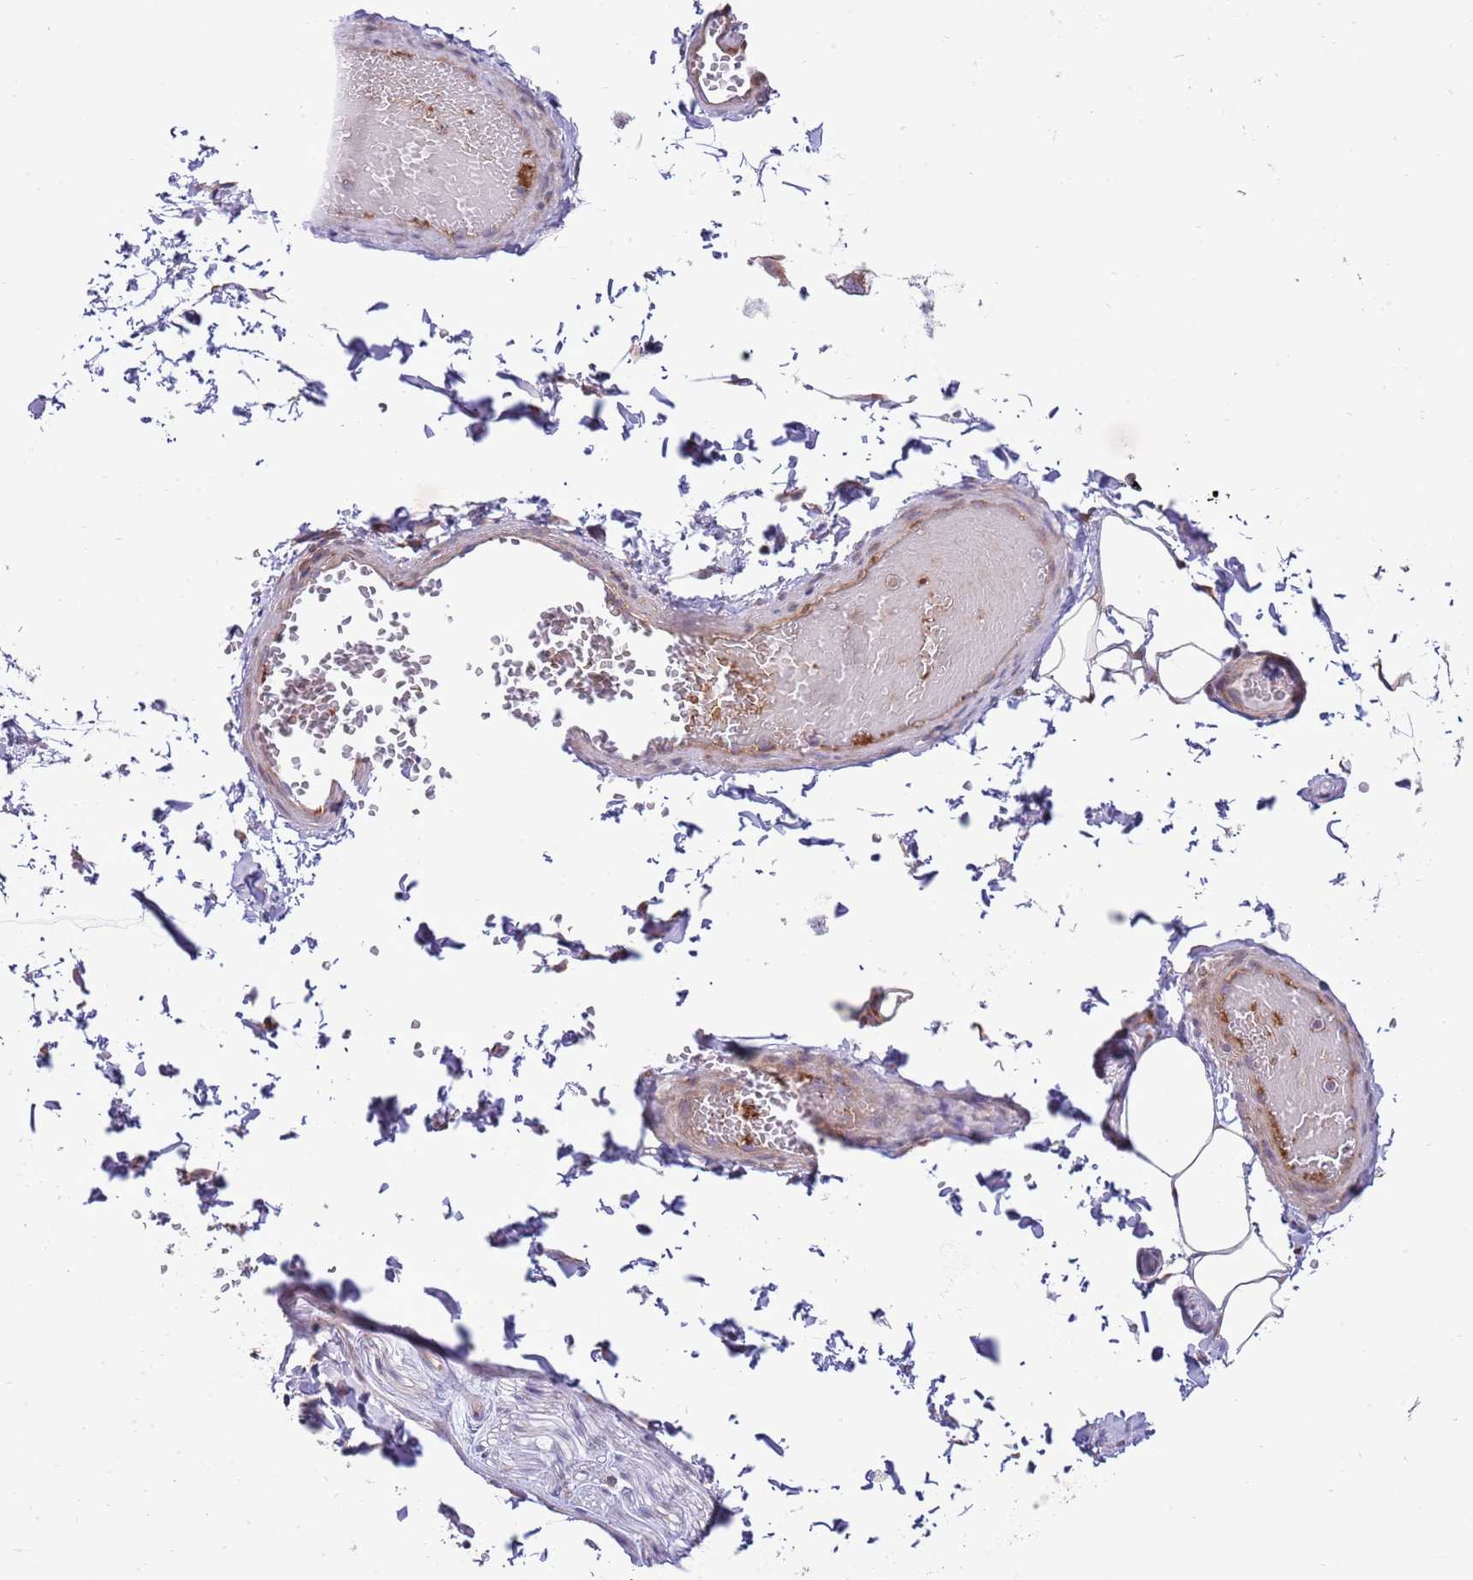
{"staining": {"intensity": "negative", "quantity": "none", "location": "none"}, "tissue": "adipose tissue", "cell_type": "Adipocytes", "image_type": "normal", "snomed": [{"axis": "morphology", "description": "Normal tissue, NOS"}, {"axis": "topography", "description": "Soft tissue"}, {"axis": "topography", "description": "Vascular tissue"}, {"axis": "topography", "description": "Peripheral nerve tissue"}], "caption": "DAB (3,3'-diaminobenzidine) immunohistochemical staining of unremarkable human adipose tissue reveals no significant positivity in adipocytes. (DAB (3,3'-diaminobenzidine) IHC with hematoxylin counter stain).", "gene": "DAND5", "patient": {"sex": "male", "age": 32}}